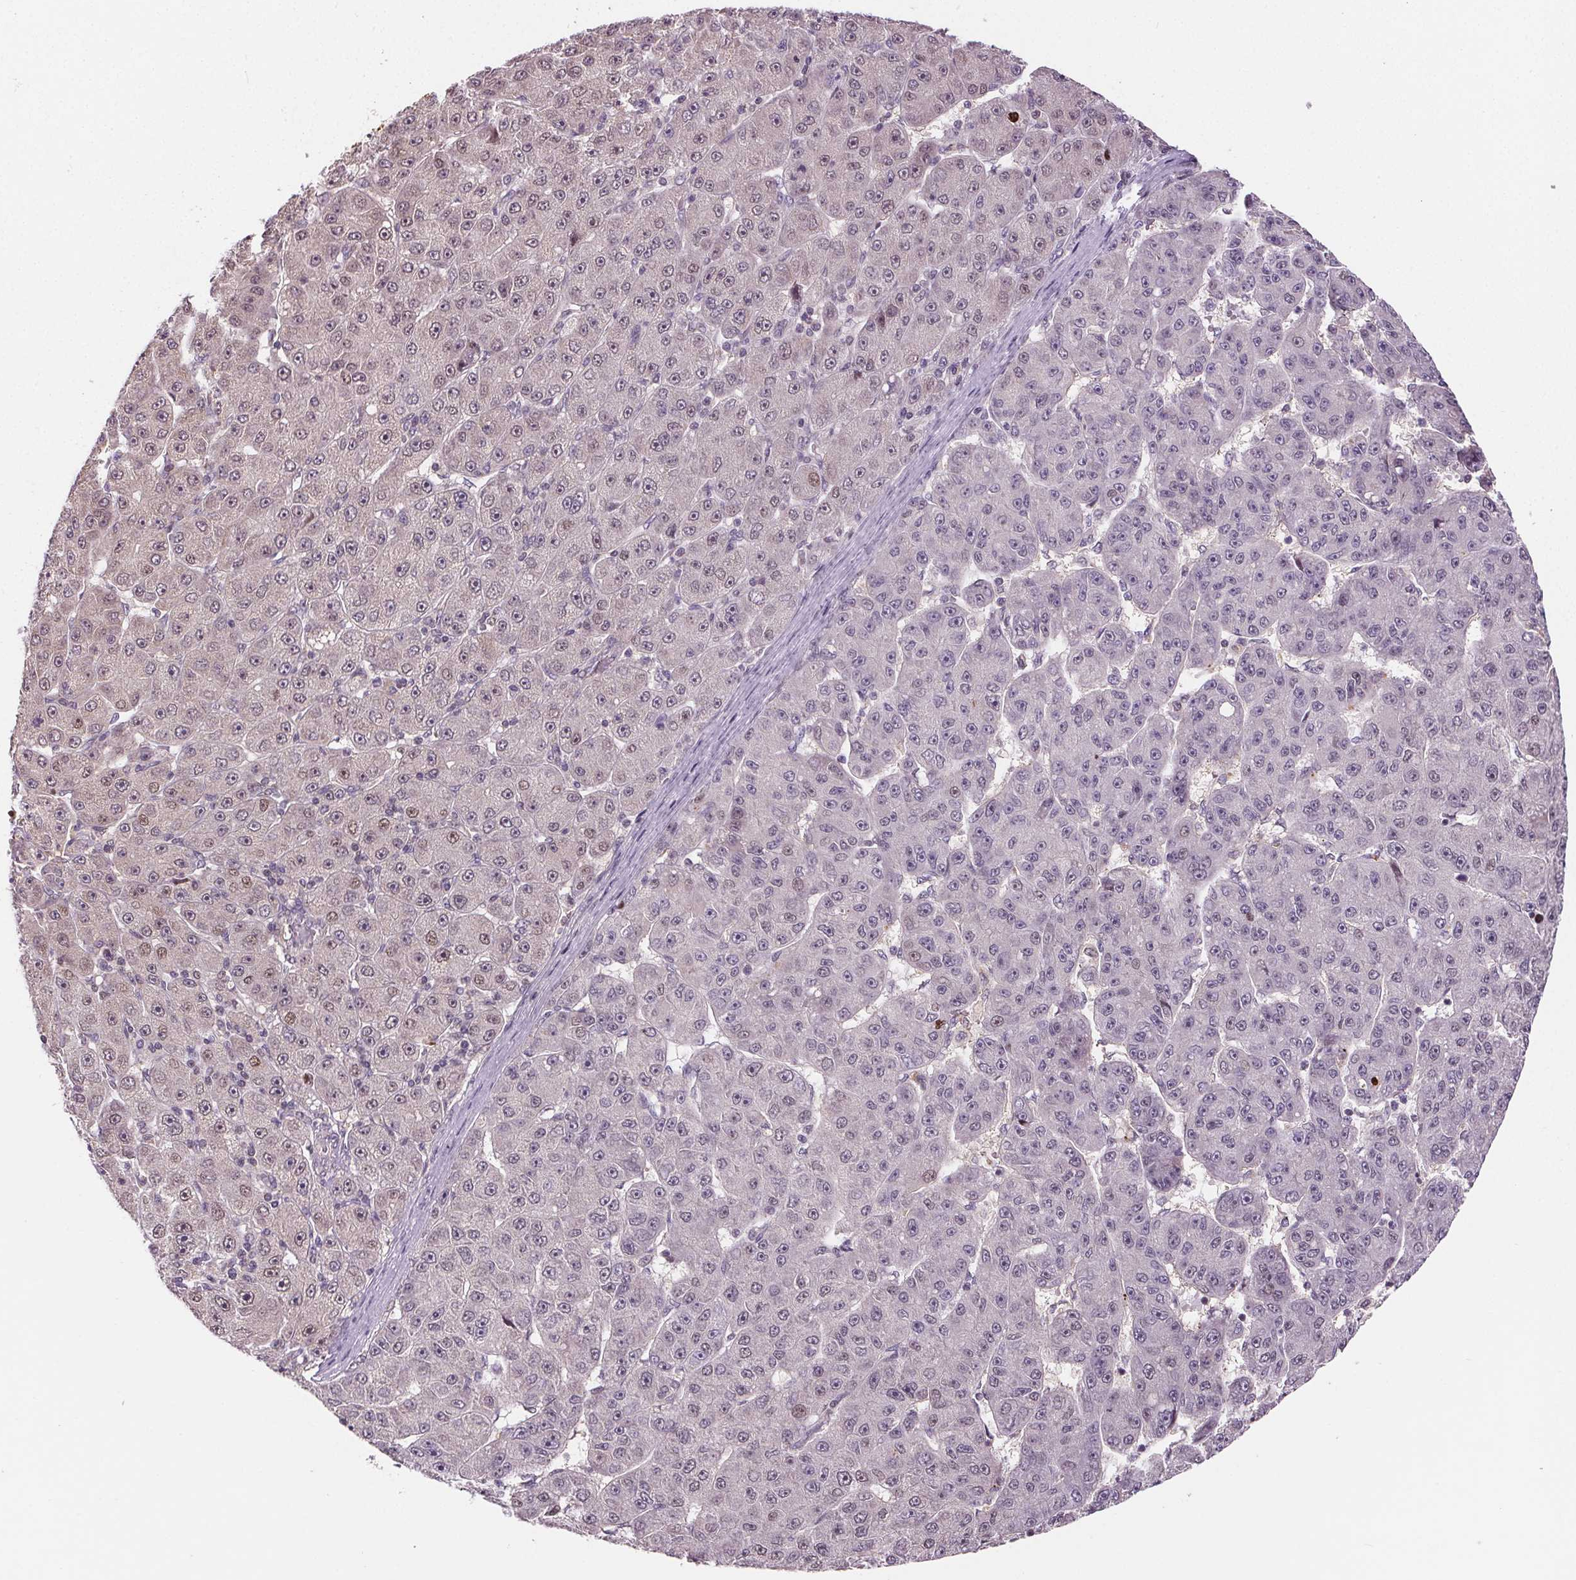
{"staining": {"intensity": "negative", "quantity": "none", "location": "none"}, "tissue": "liver cancer", "cell_type": "Tumor cells", "image_type": "cancer", "snomed": [{"axis": "morphology", "description": "Carcinoma, Hepatocellular, NOS"}, {"axis": "topography", "description": "Liver"}], "caption": "High magnification brightfield microscopy of liver cancer (hepatocellular carcinoma) stained with DAB (brown) and counterstained with hematoxylin (blue): tumor cells show no significant expression. Brightfield microscopy of immunohistochemistry stained with DAB (3,3'-diaminobenzidine) (brown) and hematoxylin (blue), captured at high magnification.", "gene": "SUCLA2", "patient": {"sex": "male", "age": 67}}